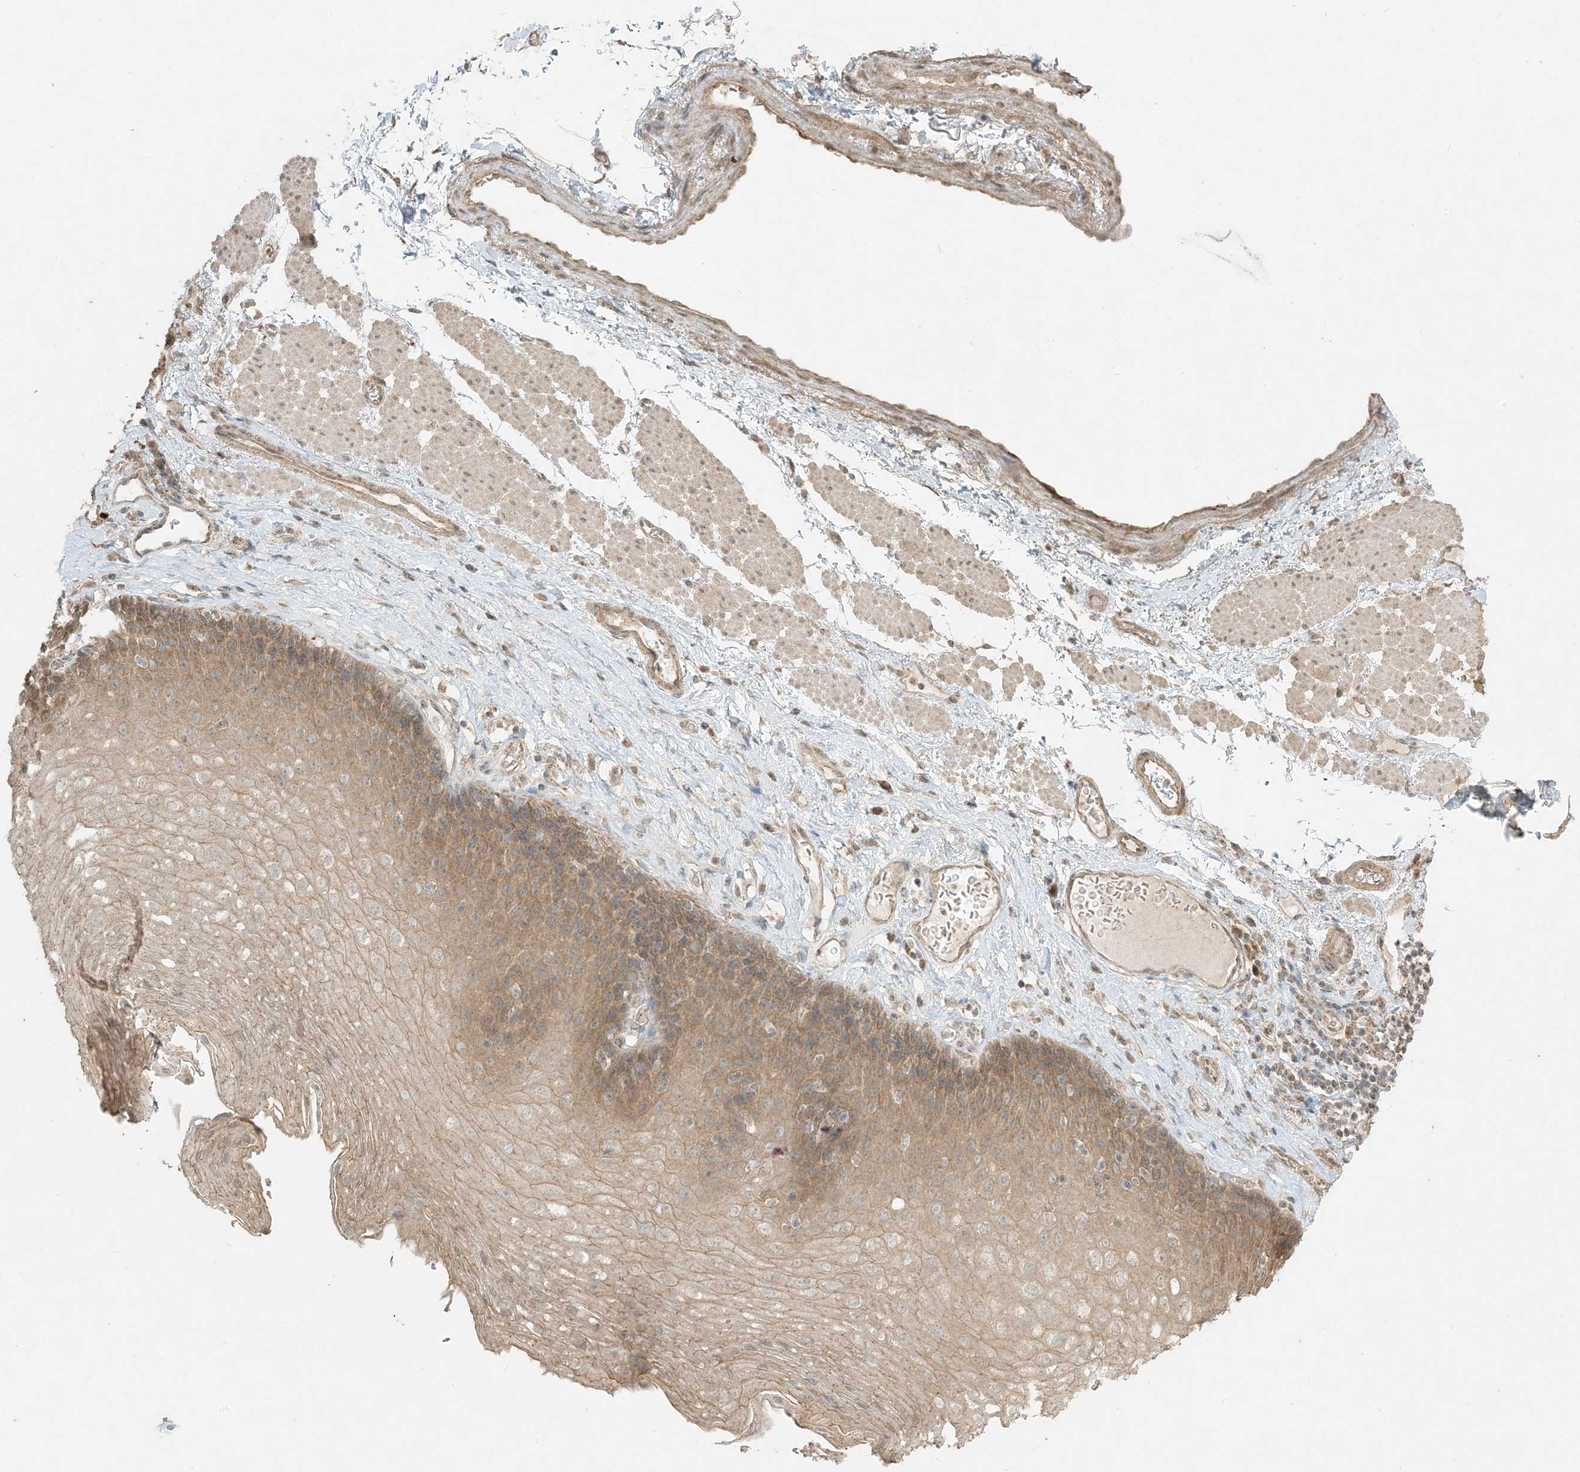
{"staining": {"intensity": "moderate", "quantity": ">75%", "location": "cytoplasmic/membranous"}, "tissue": "esophagus", "cell_type": "Squamous epithelial cells", "image_type": "normal", "snomed": [{"axis": "morphology", "description": "Normal tissue, NOS"}, {"axis": "topography", "description": "Esophagus"}], "caption": "Immunohistochemical staining of normal human esophagus shows moderate cytoplasmic/membranous protein expression in about >75% of squamous epithelial cells.", "gene": "MCOLN1", "patient": {"sex": "female", "age": 66}}